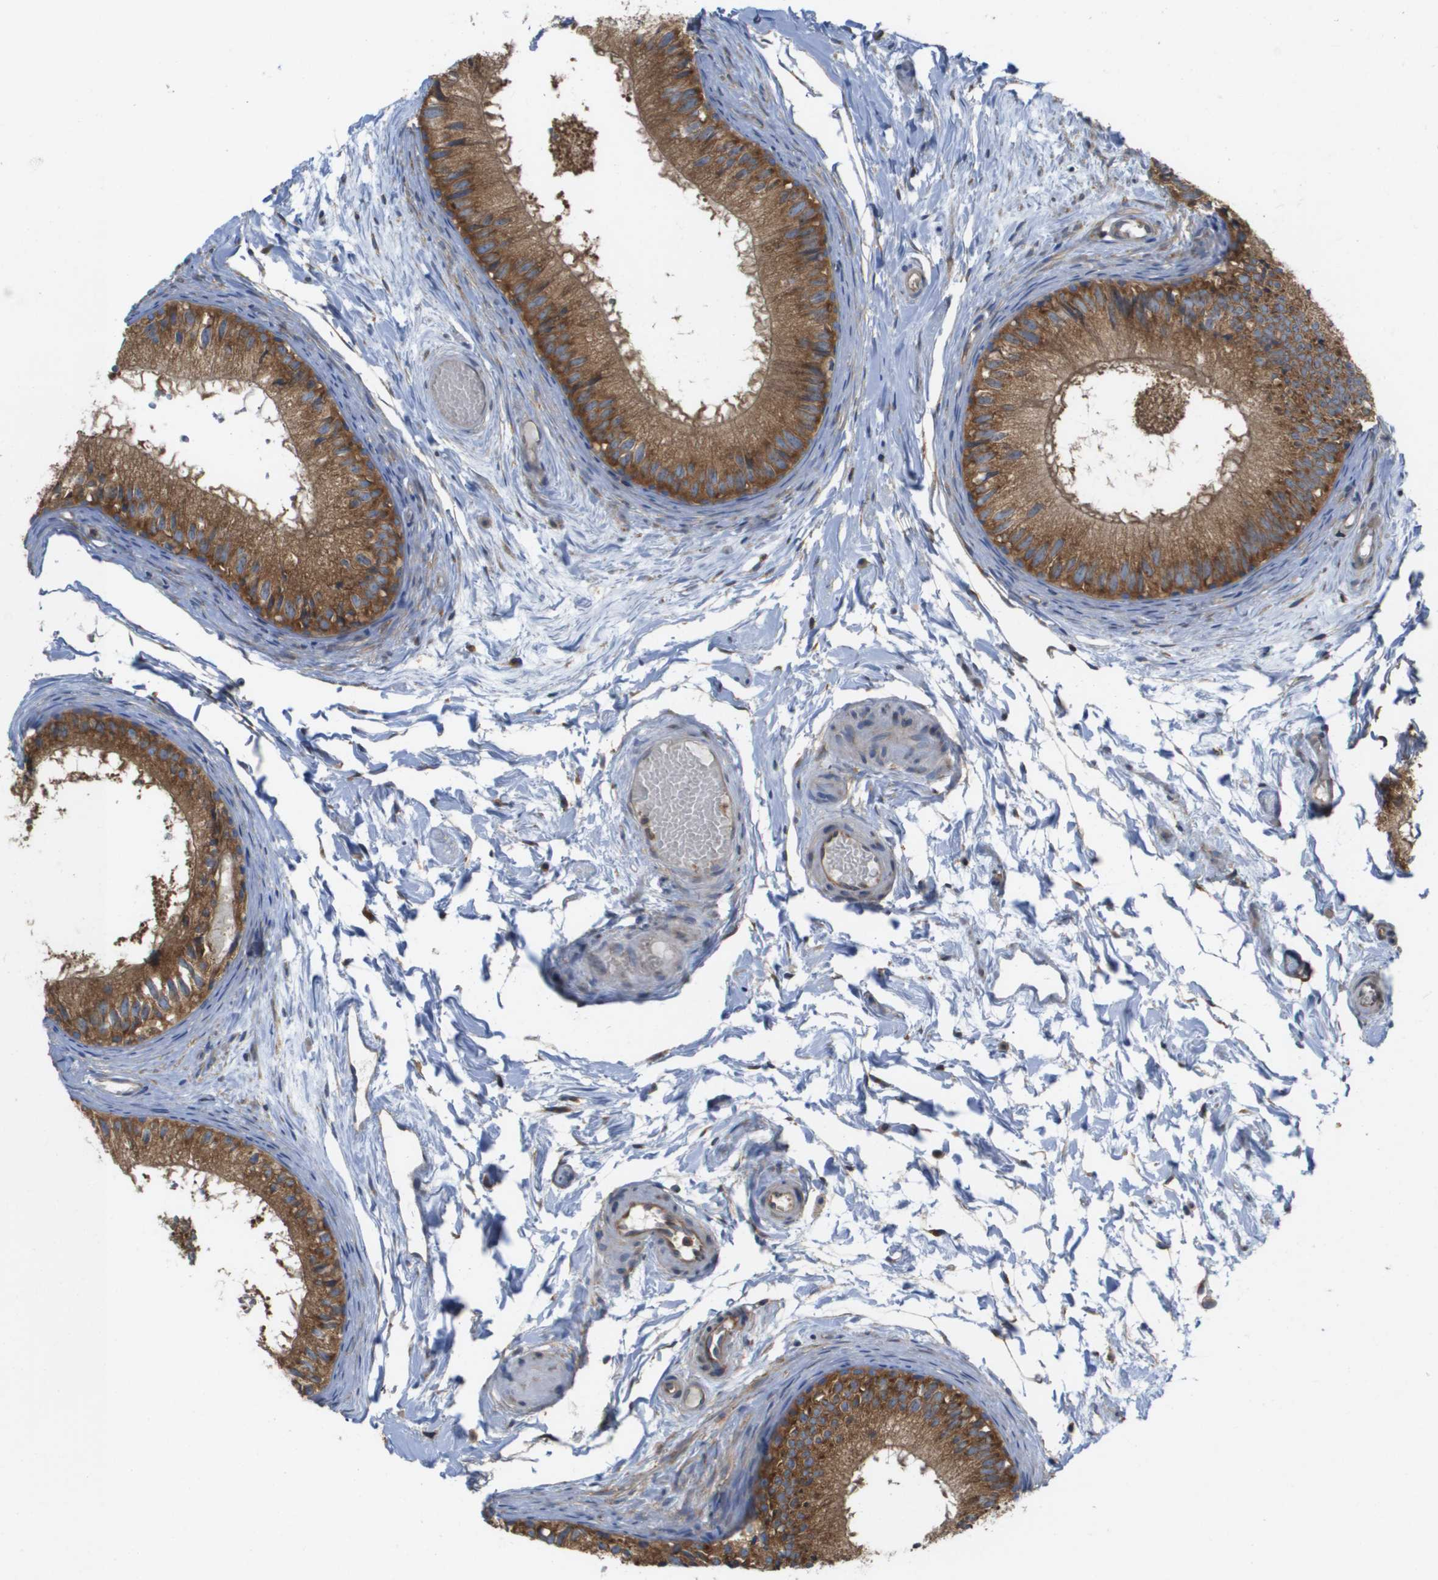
{"staining": {"intensity": "strong", "quantity": ">75%", "location": "cytoplasmic/membranous"}, "tissue": "epididymis", "cell_type": "Glandular cells", "image_type": "normal", "snomed": [{"axis": "morphology", "description": "Normal tissue, NOS"}, {"axis": "topography", "description": "Epididymis"}], "caption": "Protein staining of unremarkable epididymis demonstrates strong cytoplasmic/membranous expression in about >75% of glandular cells. (DAB (3,3'-diaminobenzidine) = brown stain, brightfield microscopy at high magnification).", "gene": "EIF4G2", "patient": {"sex": "male", "age": 46}}